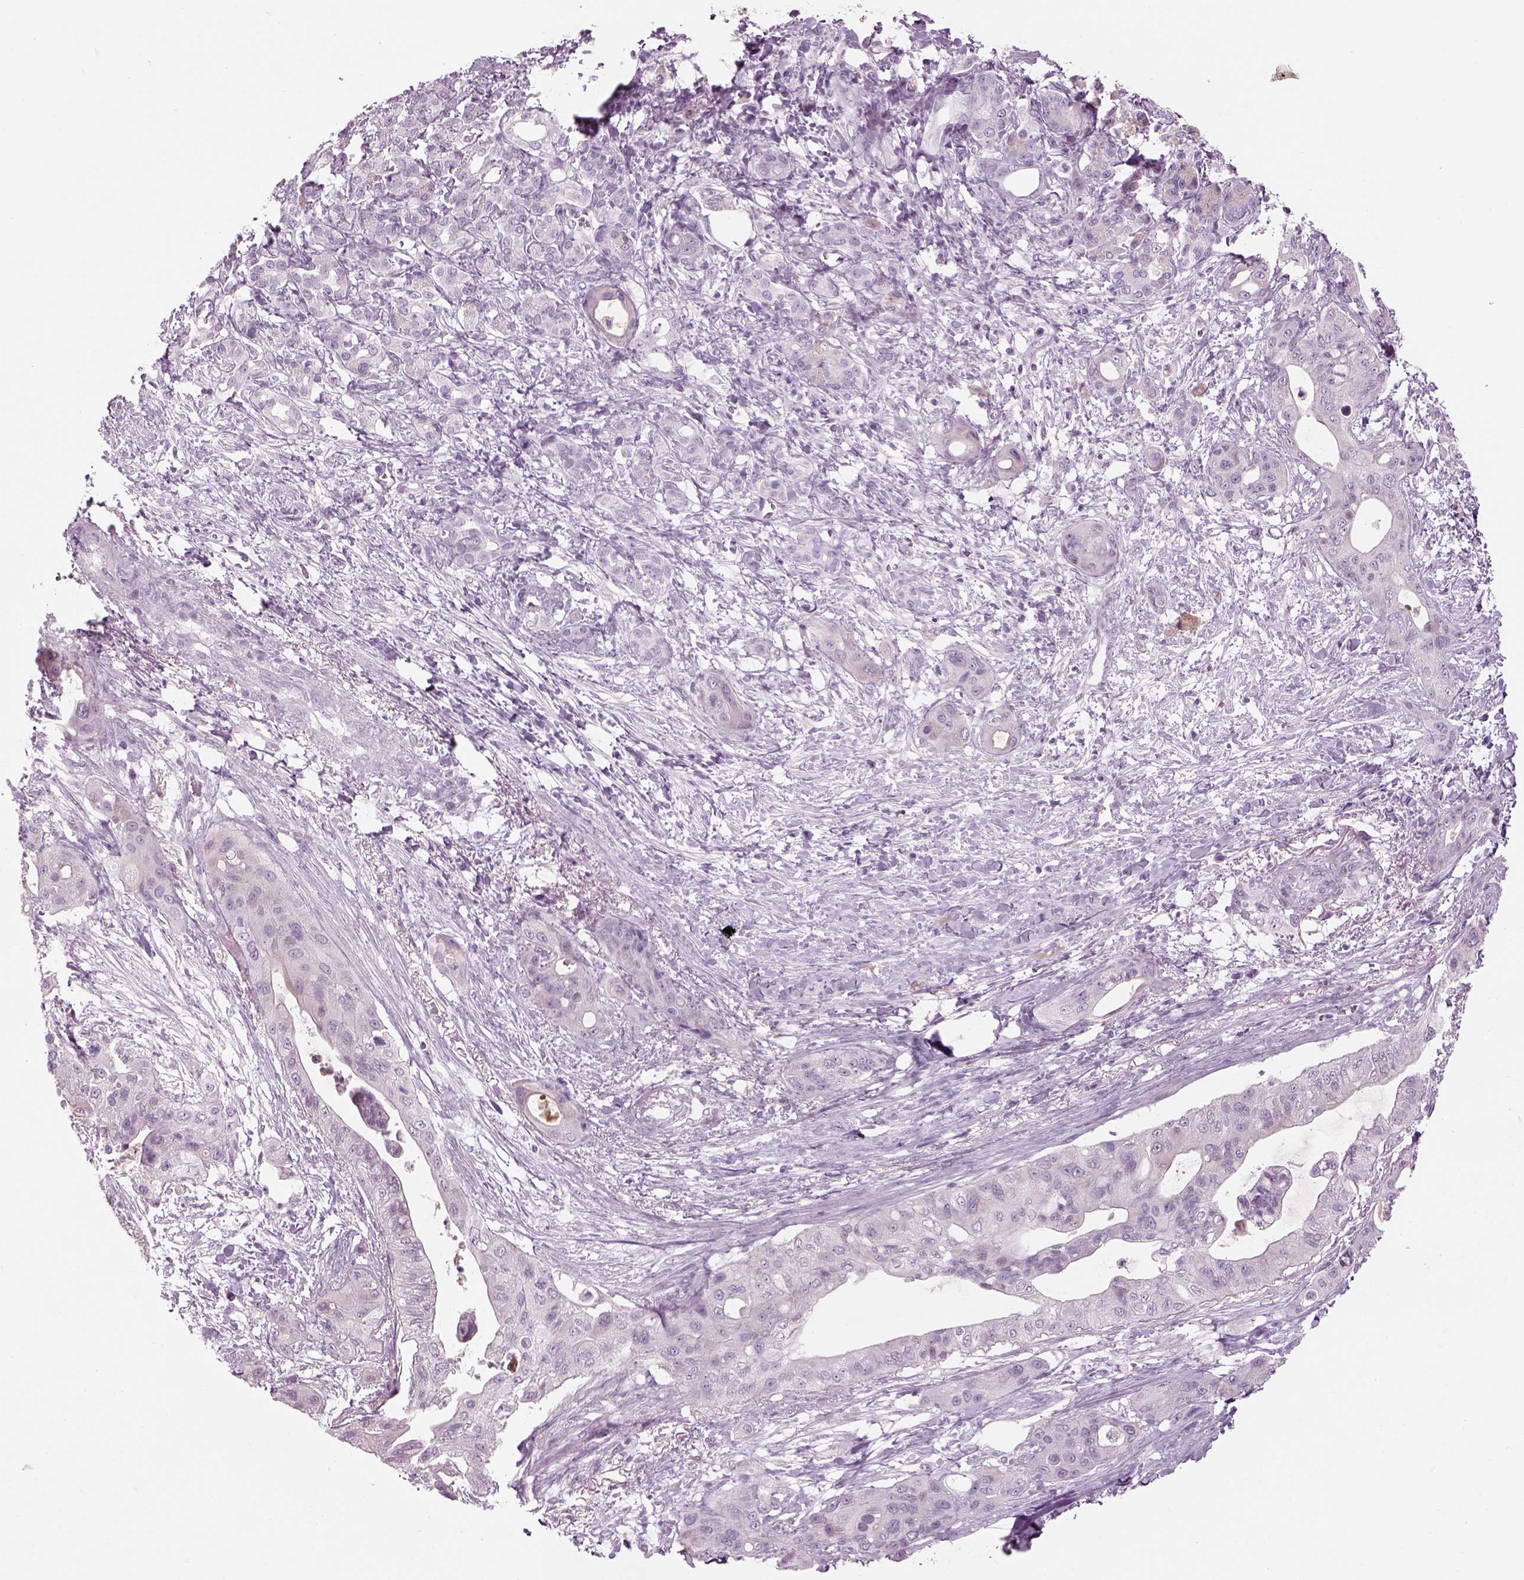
{"staining": {"intensity": "negative", "quantity": "none", "location": "none"}, "tissue": "pancreatic cancer", "cell_type": "Tumor cells", "image_type": "cancer", "snomed": [{"axis": "morphology", "description": "Adenocarcinoma, NOS"}, {"axis": "topography", "description": "Pancreas"}], "caption": "Tumor cells show no significant protein positivity in pancreatic cancer (adenocarcinoma). (DAB immunohistochemistry, high magnification).", "gene": "PABPC1L2B", "patient": {"sex": "male", "age": 71}}